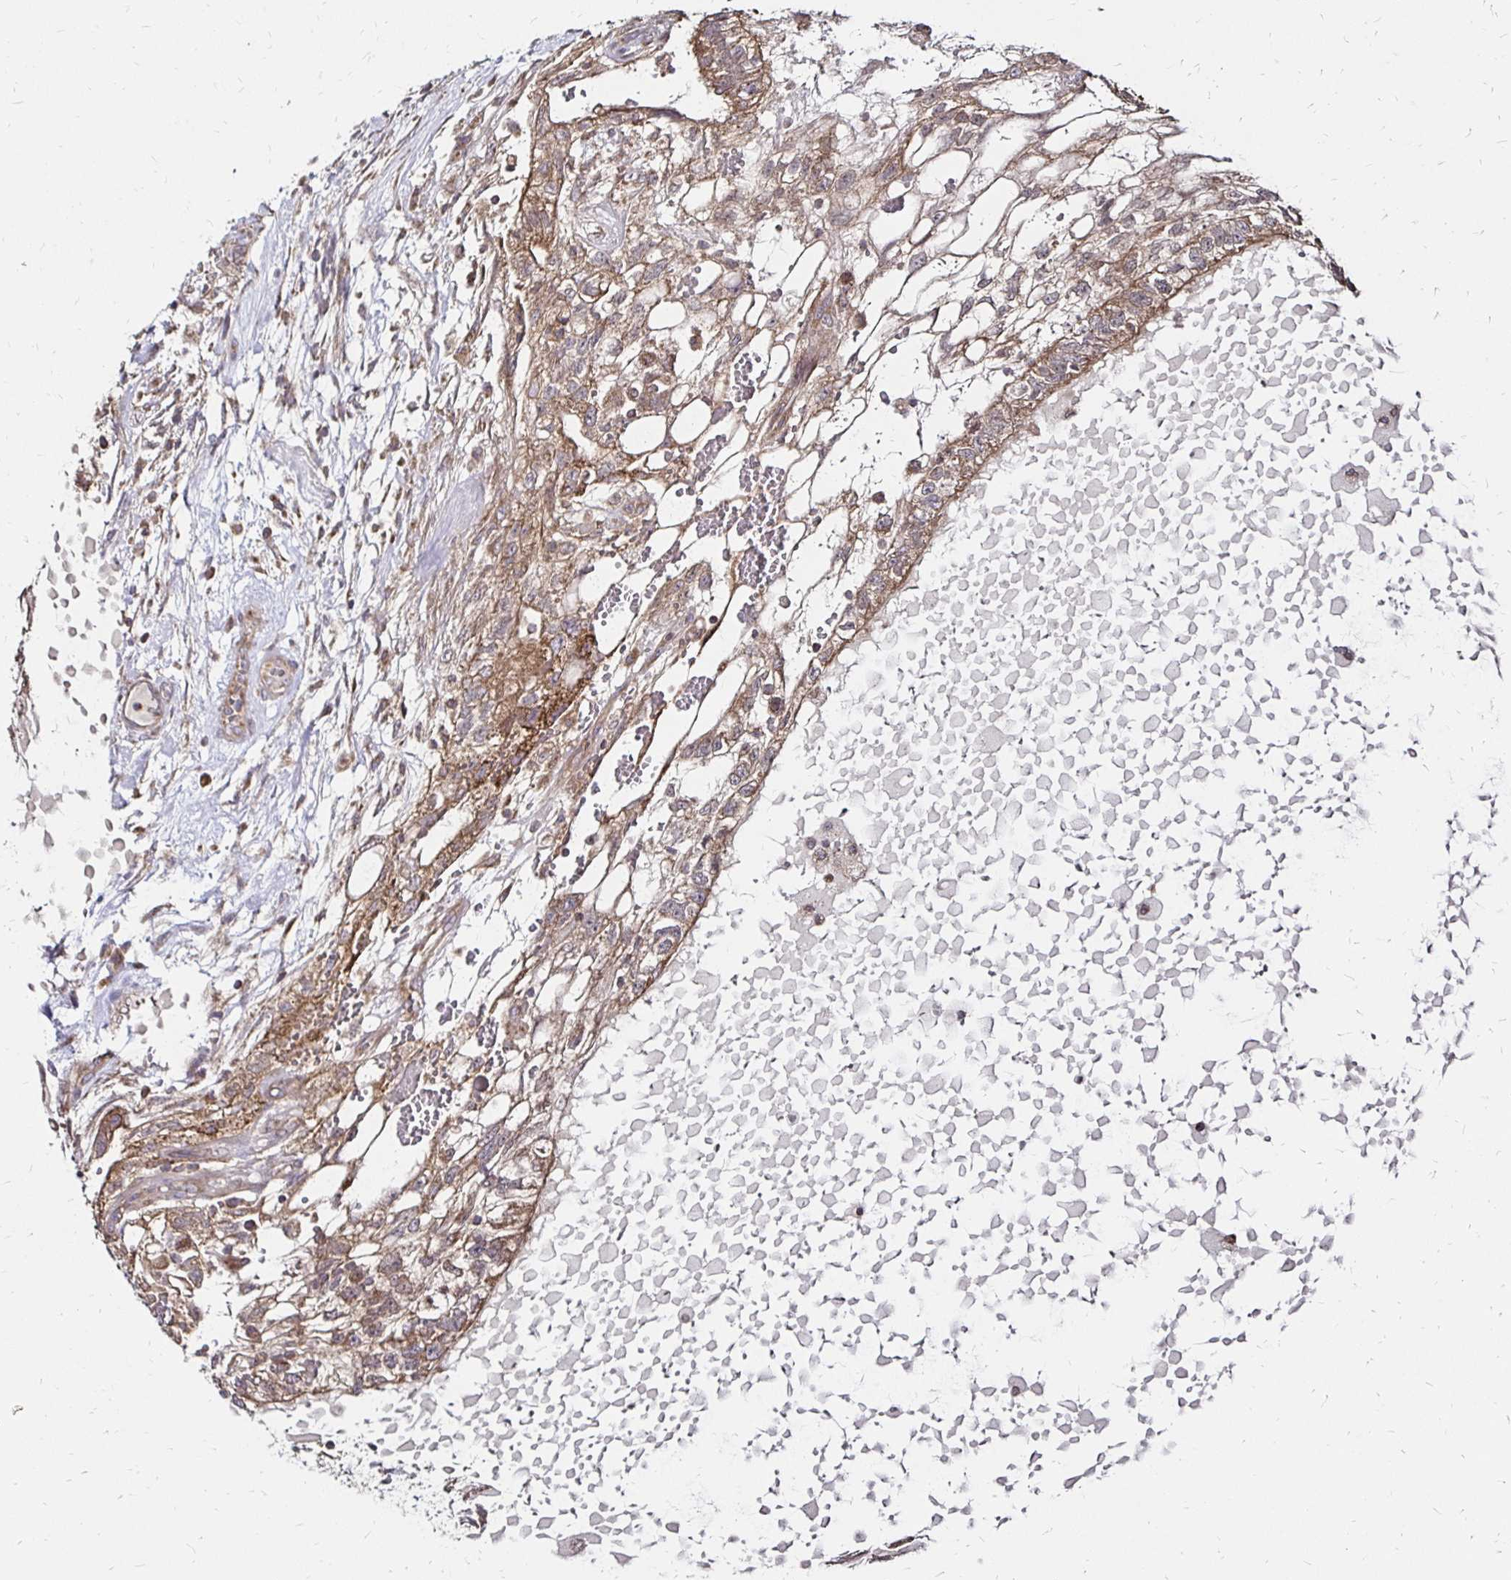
{"staining": {"intensity": "moderate", "quantity": ">75%", "location": "cytoplasmic/membranous"}, "tissue": "testis cancer", "cell_type": "Tumor cells", "image_type": "cancer", "snomed": [{"axis": "morphology", "description": "Normal tissue, NOS"}, {"axis": "morphology", "description": "Carcinoma, Embryonal, NOS"}, {"axis": "topography", "description": "Testis"}], "caption": "A micrograph of human testis cancer (embryonal carcinoma) stained for a protein displays moderate cytoplasmic/membranous brown staining in tumor cells.", "gene": "ZW10", "patient": {"sex": "male", "age": 32}}